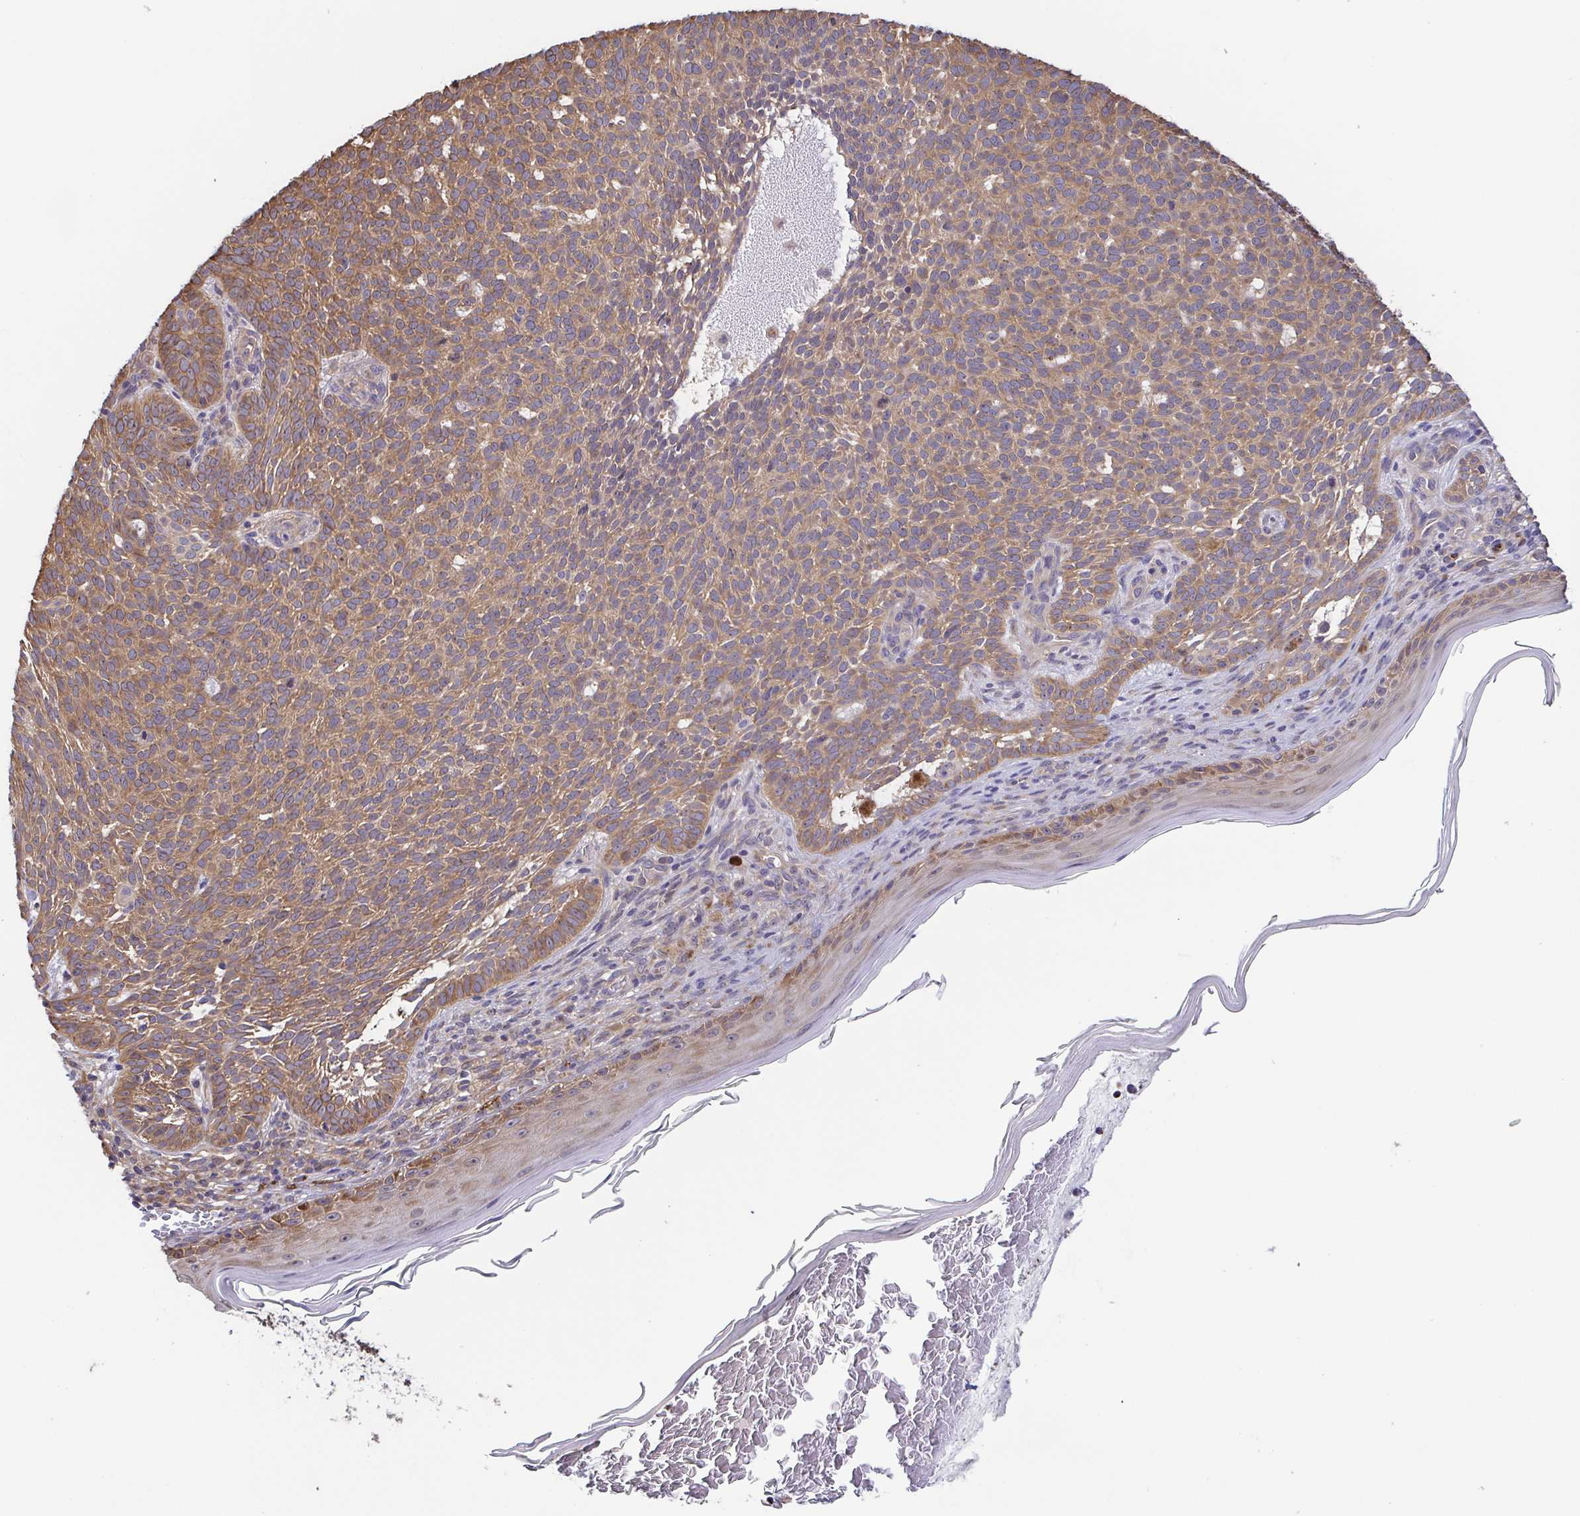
{"staining": {"intensity": "moderate", "quantity": ">75%", "location": "cytoplasmic/membranous"}, "tissue": "skin cancer", "cell_type": "Tumor cells", "image_type": "cancer", "snomed": [{"axis": "morphology", "description": "Basal cell carcinoma"}, {"axis": "topography", "description": "Skin"}], "caption": "Protein expression analysis of human skin cancer reveals moderate cytoplasmic/membranous positivity in about >75% of tumor cells. The staining was performed using DAB (3,3'-diaminobenzidine), with brown indicating positive protein expression. Nuclei are stained blue with hematoxylin.", "gene": "EIF3D", "patient": {"sex": "male", "age": 78}}